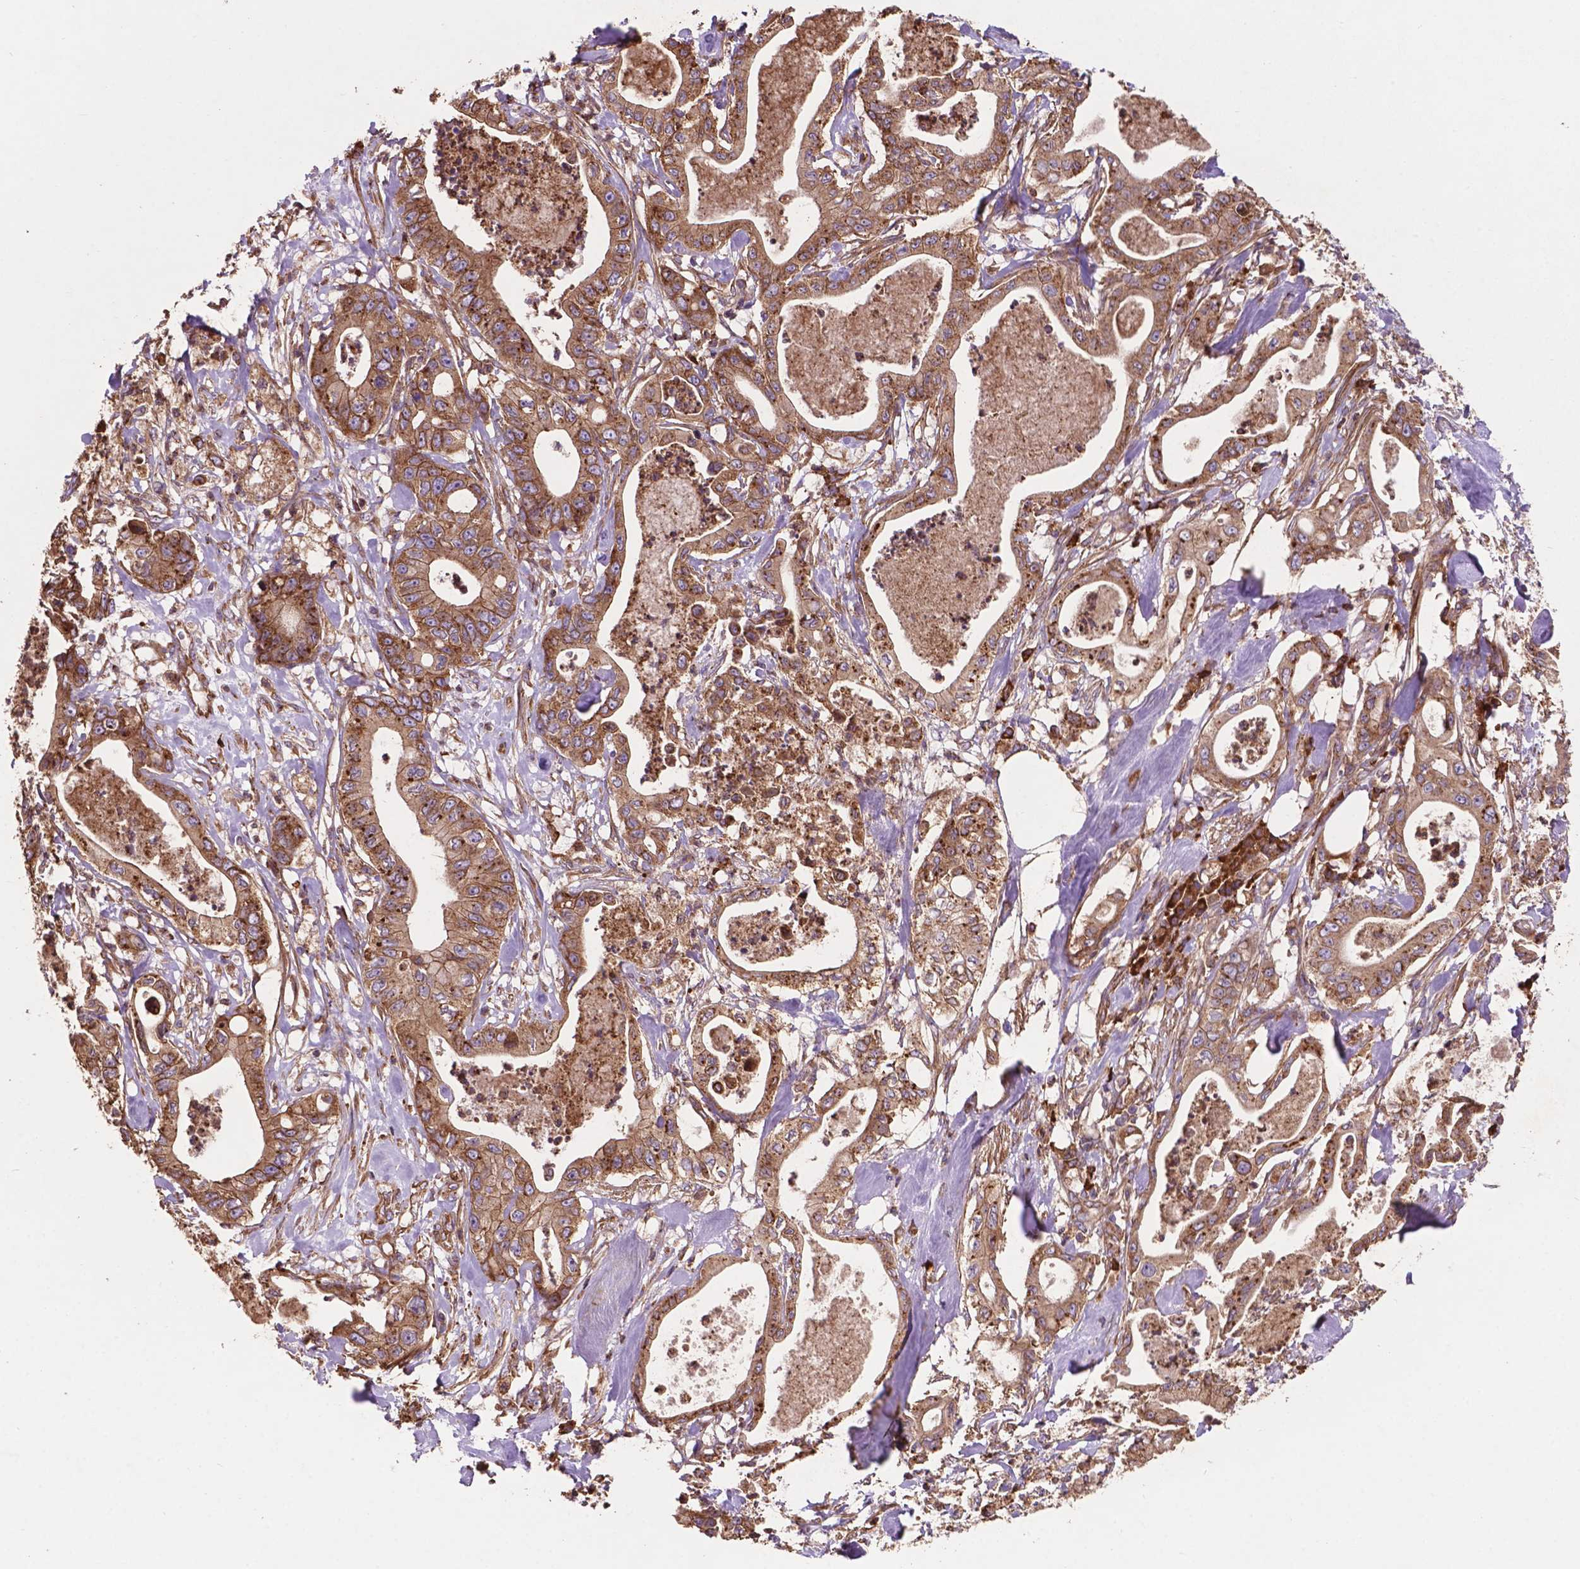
{"staining": {"intensity": "moderate", "quantity": ">75%", "location": "cytoplasmic/membranous"}, "tissue": "pancreatic cancer", "cell_type": "Tumor cells", "image_type": "cancer", "snomed": [{"axis": "morphology", "description": "Adenocarcinoma, NOS"}, {"axis": "topography", "description": "Pancreas"}], "caption": "High-magnification brightfield microscopy of pancreatic cancer (adenocarcinoma) stained with DAB (brown) and counterstained with hematoxylin (blue). tumor cells exhibit moderate cytoplasmic/membranous staining is identified in approximately>75% of cells. (DAB (3,3'-diaminobenzidine) IHC with brightfield microscopy, high magnification).", "gene": "CCDC71L", "patient": {"sex": "male", "age": 71}}